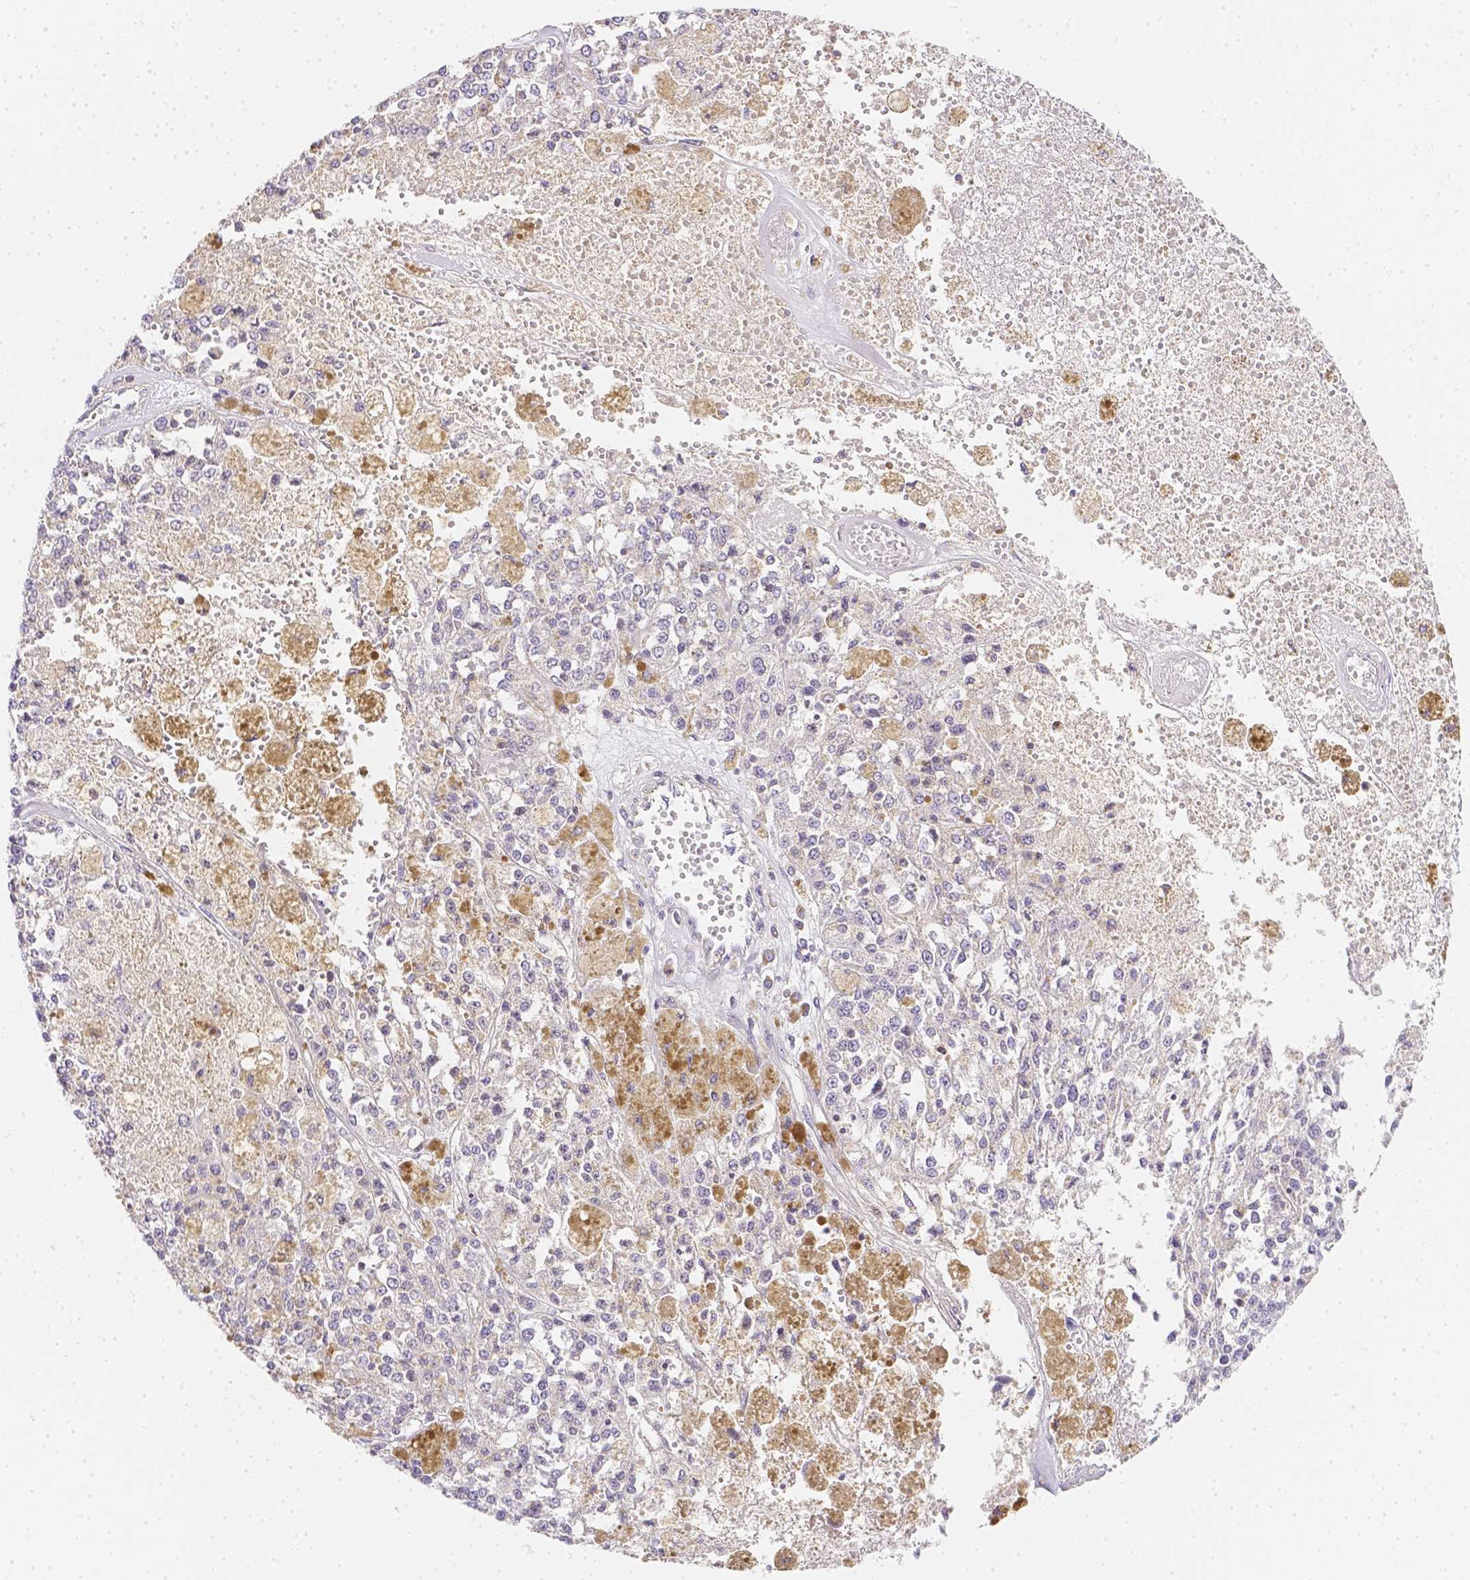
{"staining": {"intensity": "weak", "quantity": "<25%", "location": "cytoplasmic/membranous"}, "tissue": "melanoma", "cell_type": "Tumor cells", "image_type": "cancer", "snomed": [{"axis": "morphology", "description": "Malignant melanoma, Metastatic site"}, {"axis": "topography", "description": "Lymph node"}], "caption": "DAB immunohistochemical staining of melanoma shows no significant positivity in tumor cells.", "gene": "ASAH2", "patient": {"sex": "female", "age": 64}}